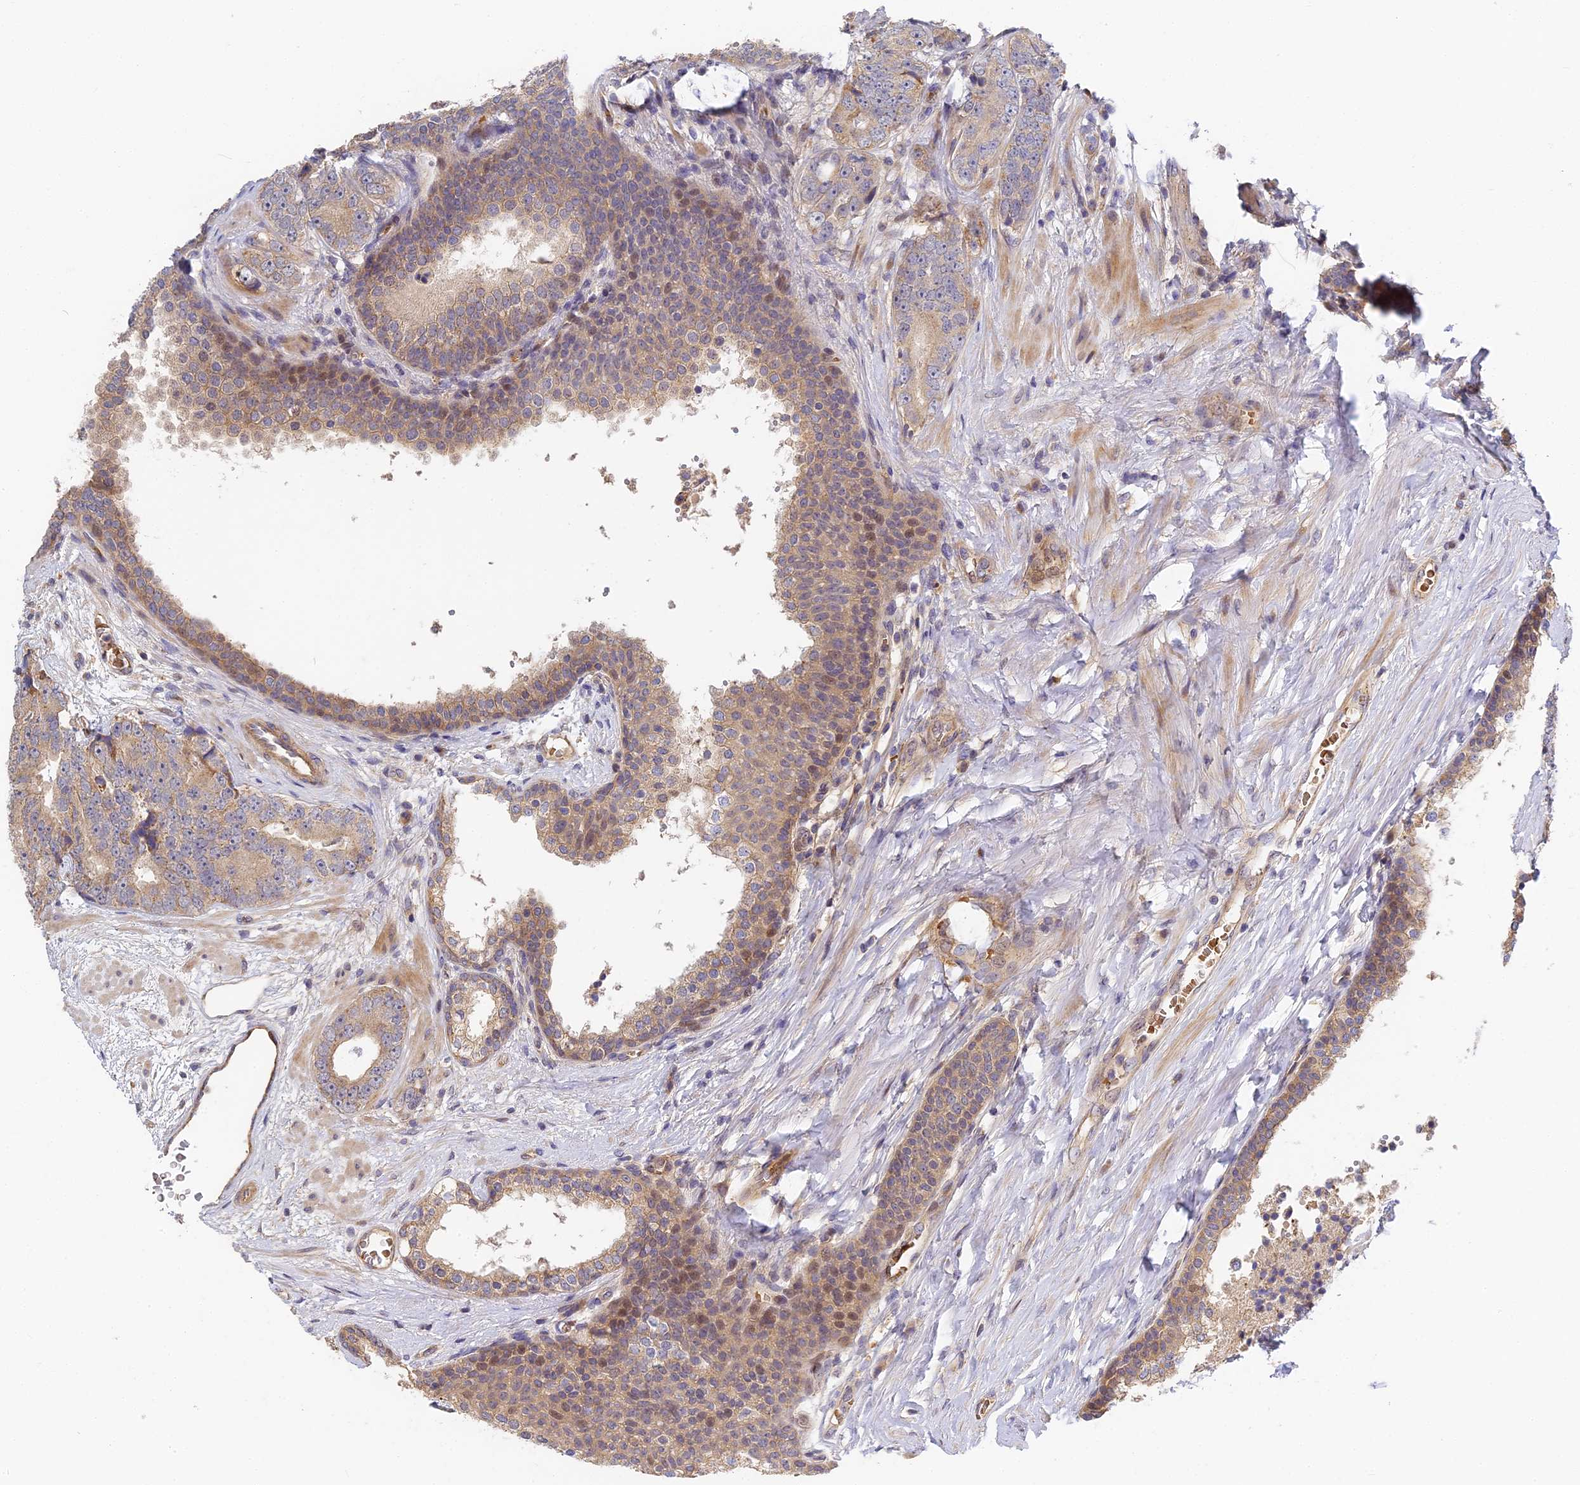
{"staining": {"intensity": "weak", "quantity": ">75%", "location": "cytoplasmic/membranous"}, "tissue": "prostate cancer", "cell_type": "Tumor cells", "image_type": "cancer", "snomed": [{"axis": "morphology", "description": "Adenocarcinoma, High grade"}, {"axis": "topography", "description": "Prostate"}], "caption": "Prostate cancer tissue reveals weak cytoplasmic/membranous staining in approximately >75% of tumor cells", "gene": "MISP3", "patient": {"sex": "male", "age": 56}}